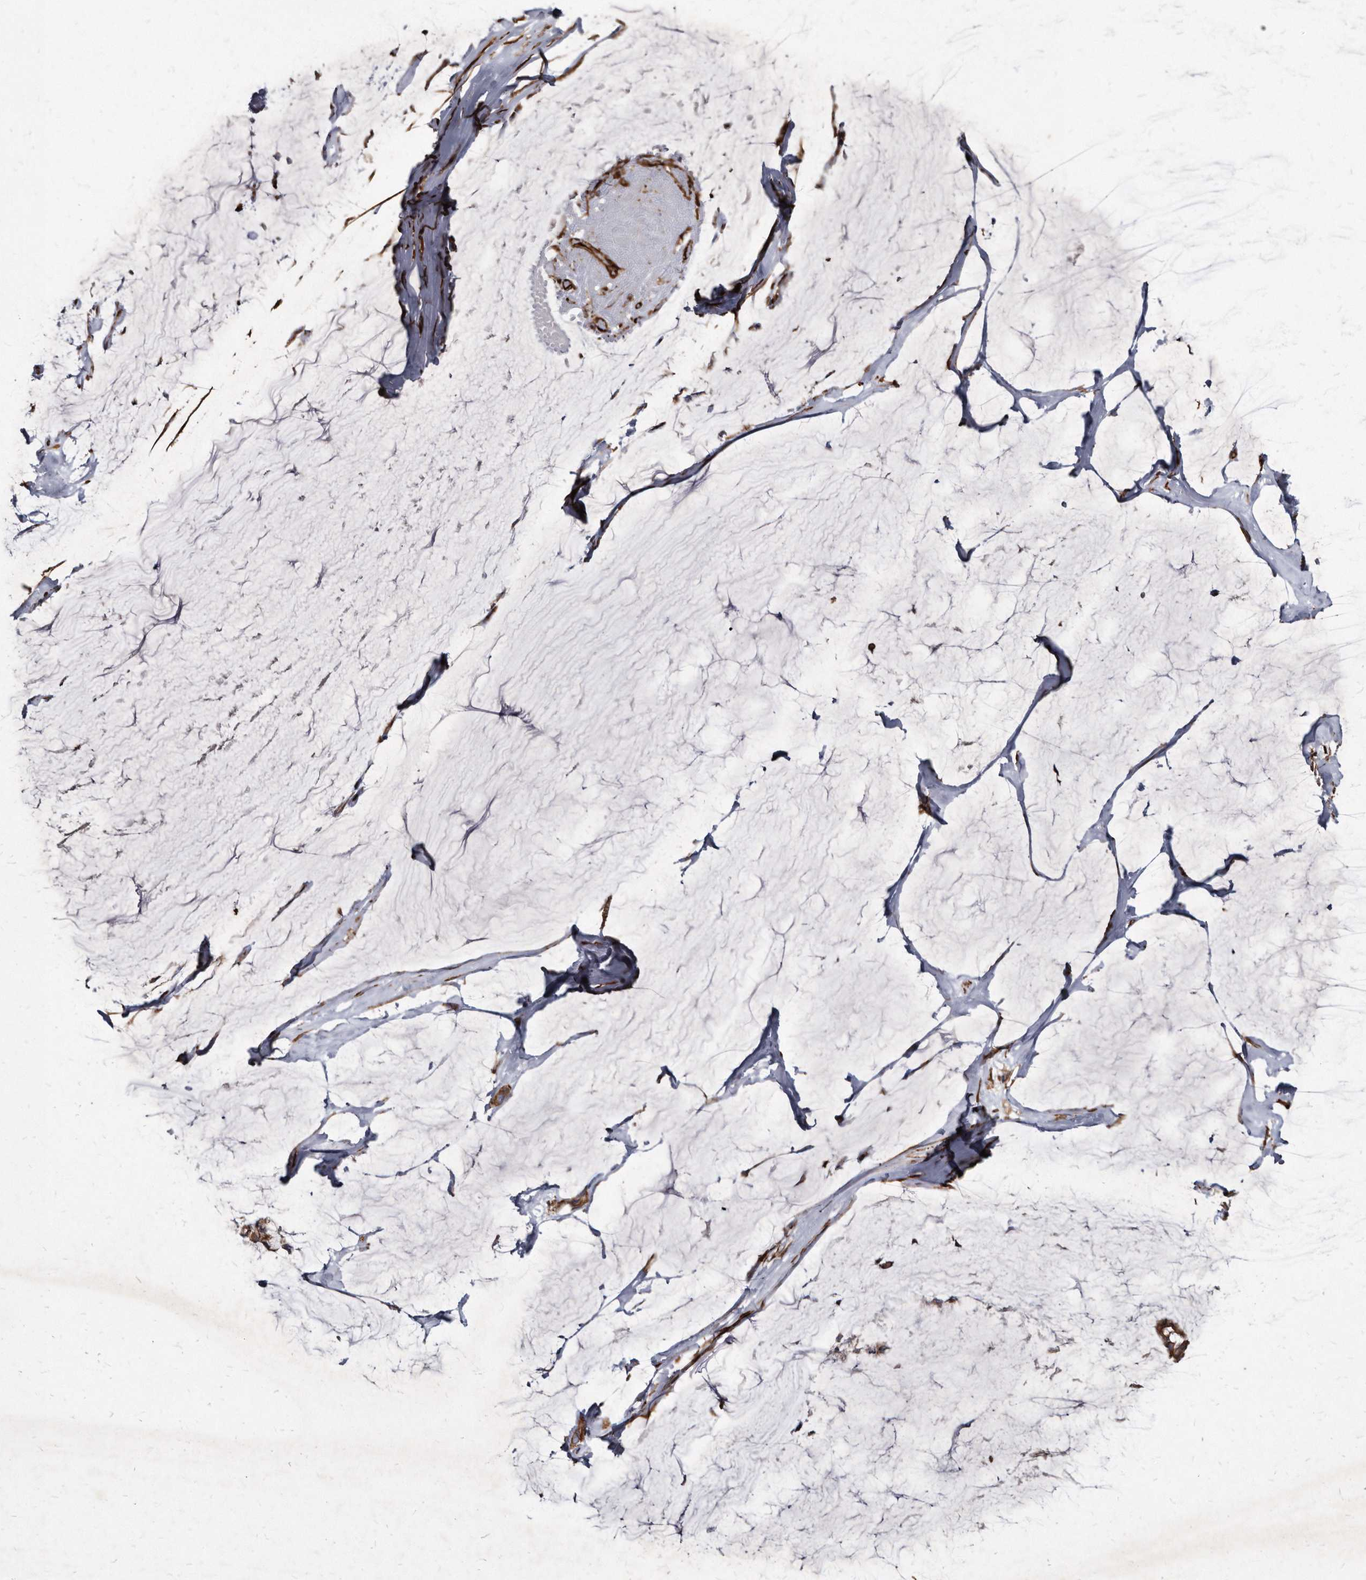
{"staining": {"intensity": "strong", "quantity": ">75%", "location": "cytoplasmic/membranous"}, "tissue": "ovarian cancer", "cell_type": "Tumor cells", "image_type": "cancer", "snomed": [{"axis": "morphology", "description": "Cystadenocarcinoma, mucinous, NOS"}, {"axis": "topography", "description": "Ovary"}], "caption": "The immunohistochemical stain highlights strong cytoplasmic/membranous staining in tumor cells of ovarian cancer (mucinous cystadenocarcinoma) tissue.", "gene": "KCTD20", "patient": {"sex": "female", "age": 39}}